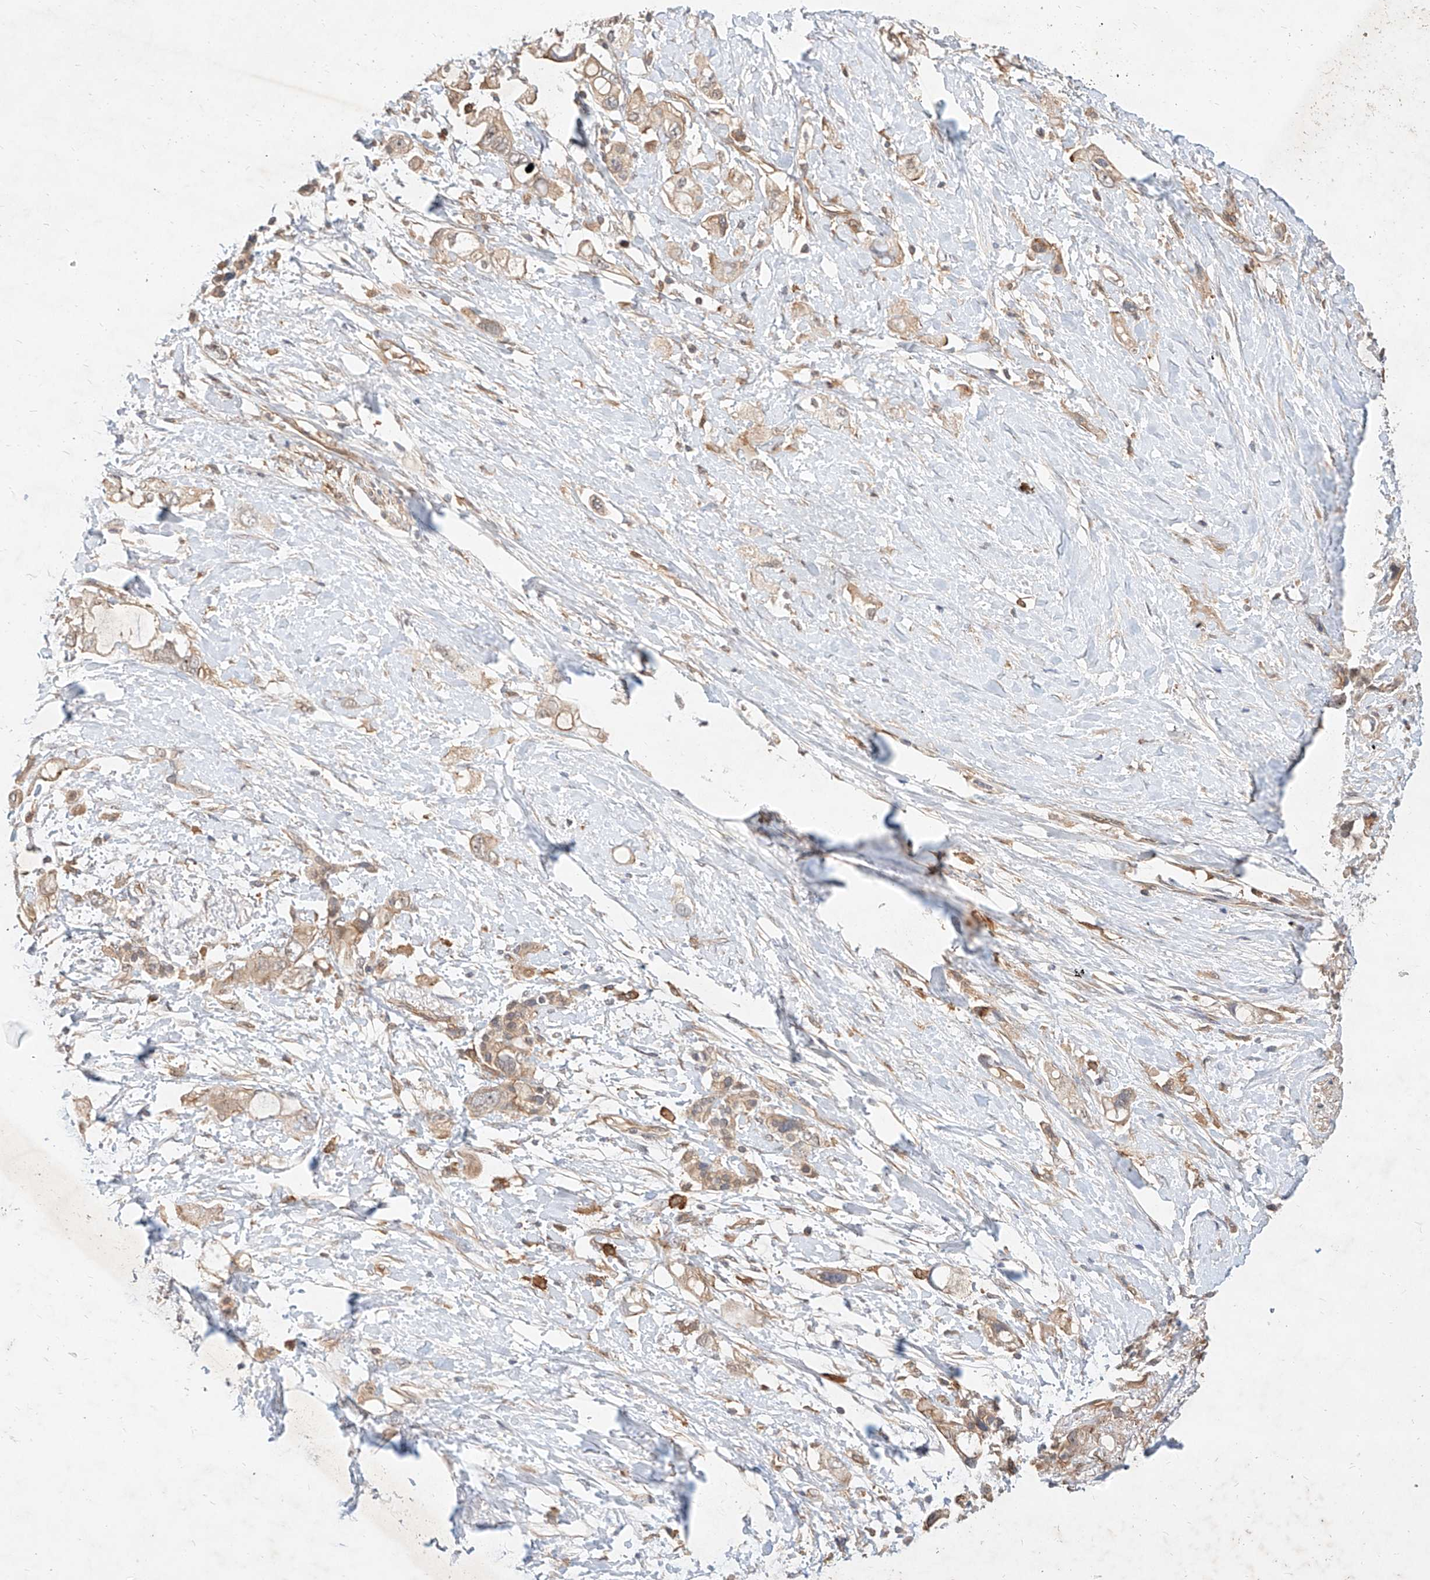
{"staining": {"intensity": "weak", "quantity": ">75%", "location": "cytoplasmic/membranous"}, "tissue": "pancreatic cancer", "cell_type": "Tumor cells", "image_type": "cancer", "snomed": [{"axis": "morphology", "description": "Adenocarcinoma, NOS"}, {"axis": "topography", "description": "Pancreas"}], "caption": "An image showing weak cytoplasmic/membranous expression in approximately >75% of tumor cells in pancreatic cancer, as visualized by brown immunohistochemical staining.", "gene": "NFAM1", "patient": {"sex": "female", "age": 56}}